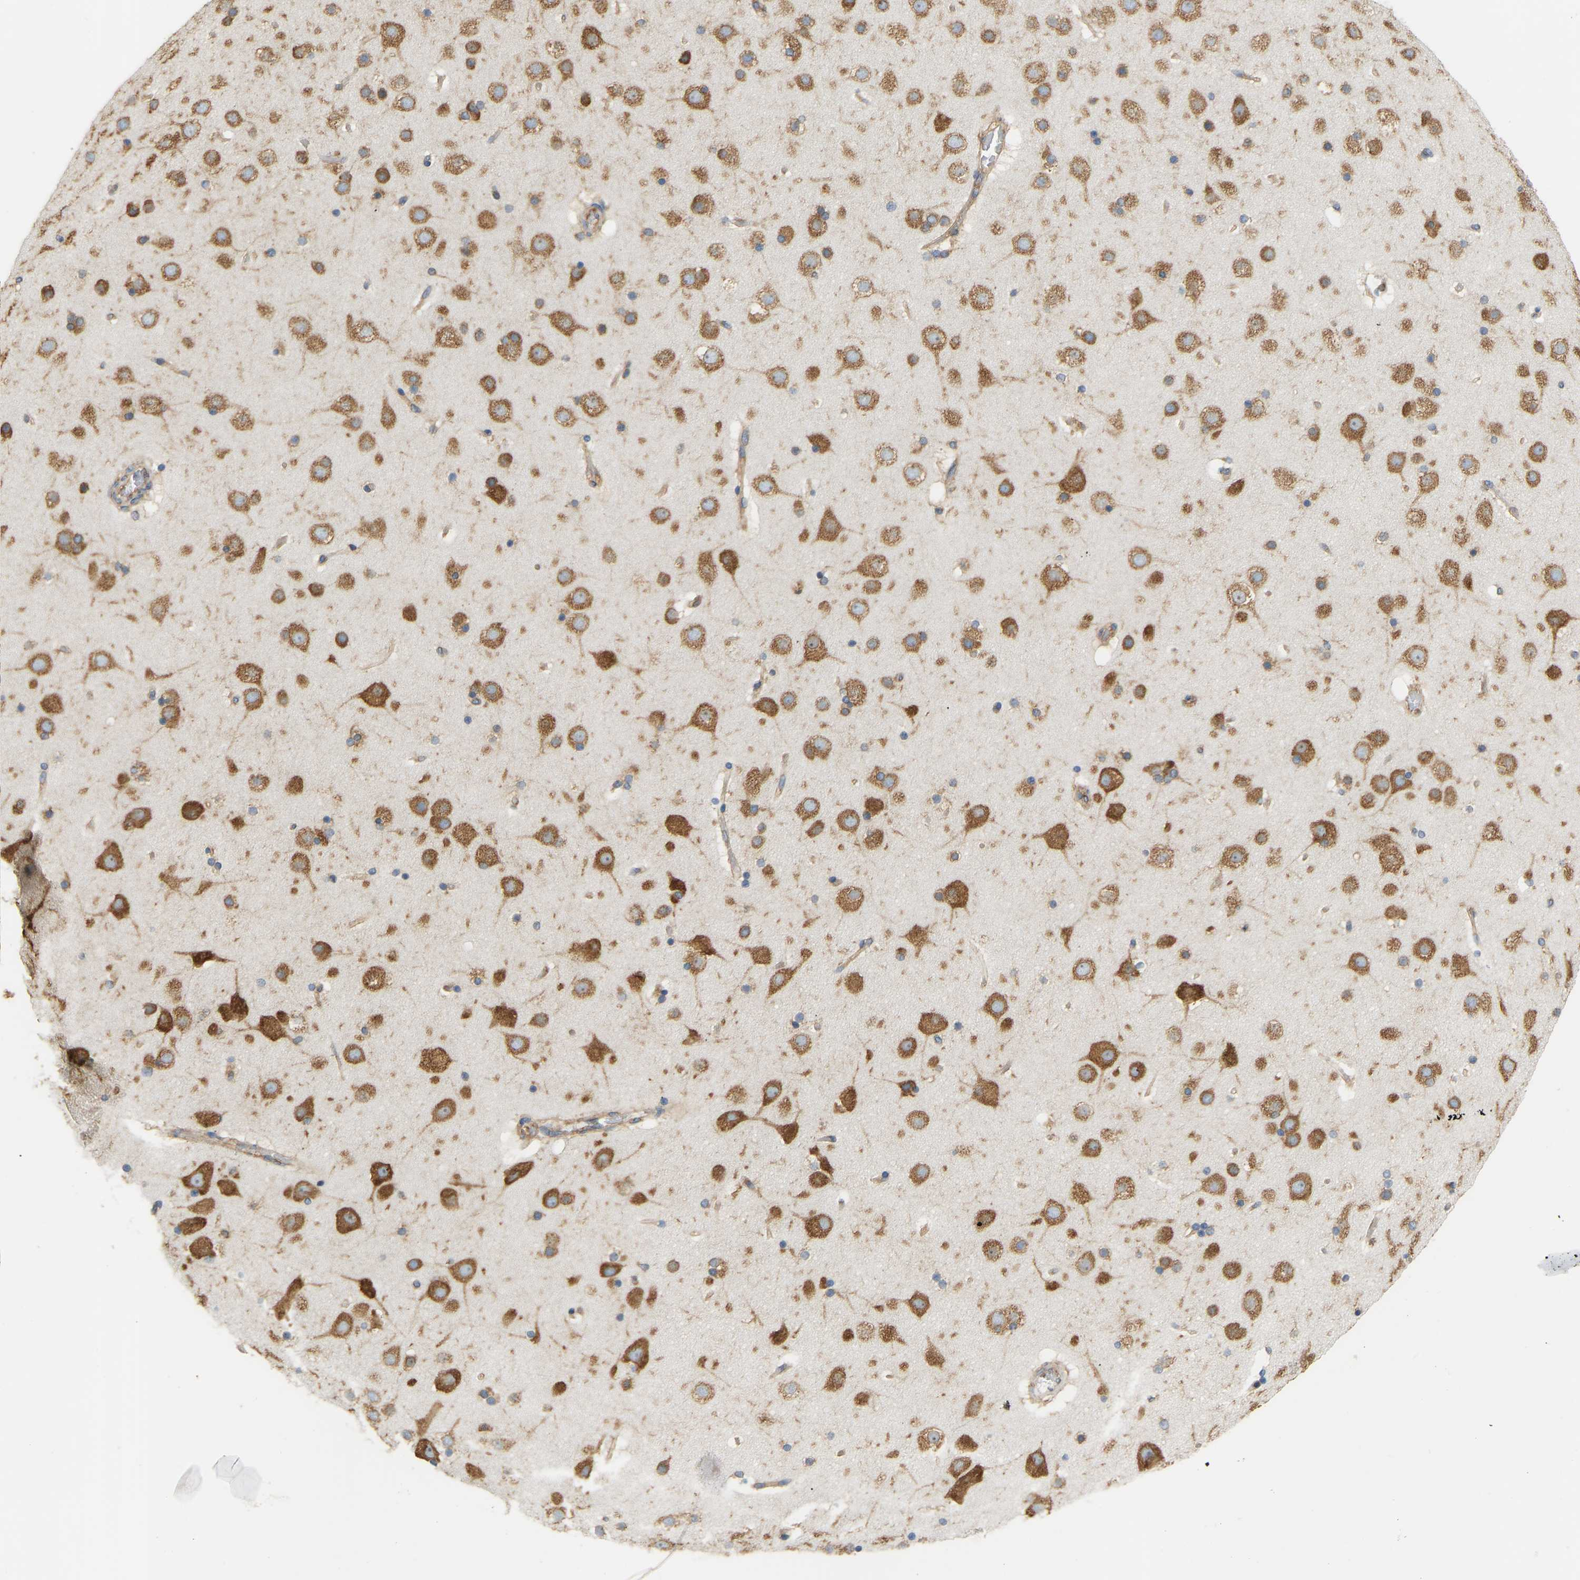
{"staining": {"intensity": "moderate", "quantity": ">75%", "location": "cytoplasmic/membranous"}, "tissue": "cerebral cortex", "cell_type": "Endothelial cells", "image_type": "normal", "snomed": [{"axis": "morphology", "description": "Normal tissue, NOS"}, {"axis": "topography", "description": "Cerebral cortex"}], "caption": "IHC histopathology image of unremarkable cerebral cortex: human cerebral cortex stained using immunohistochemistry (IHC) exhibits medium levels of moderate protein expression localized specifically in the cytoplasmic/membranous of endothelial cells, appearing as a cytoplasmic/membranous brown color.", "gene": "RPS6KB2", "patient": {"sex": "male", "age": 57}}